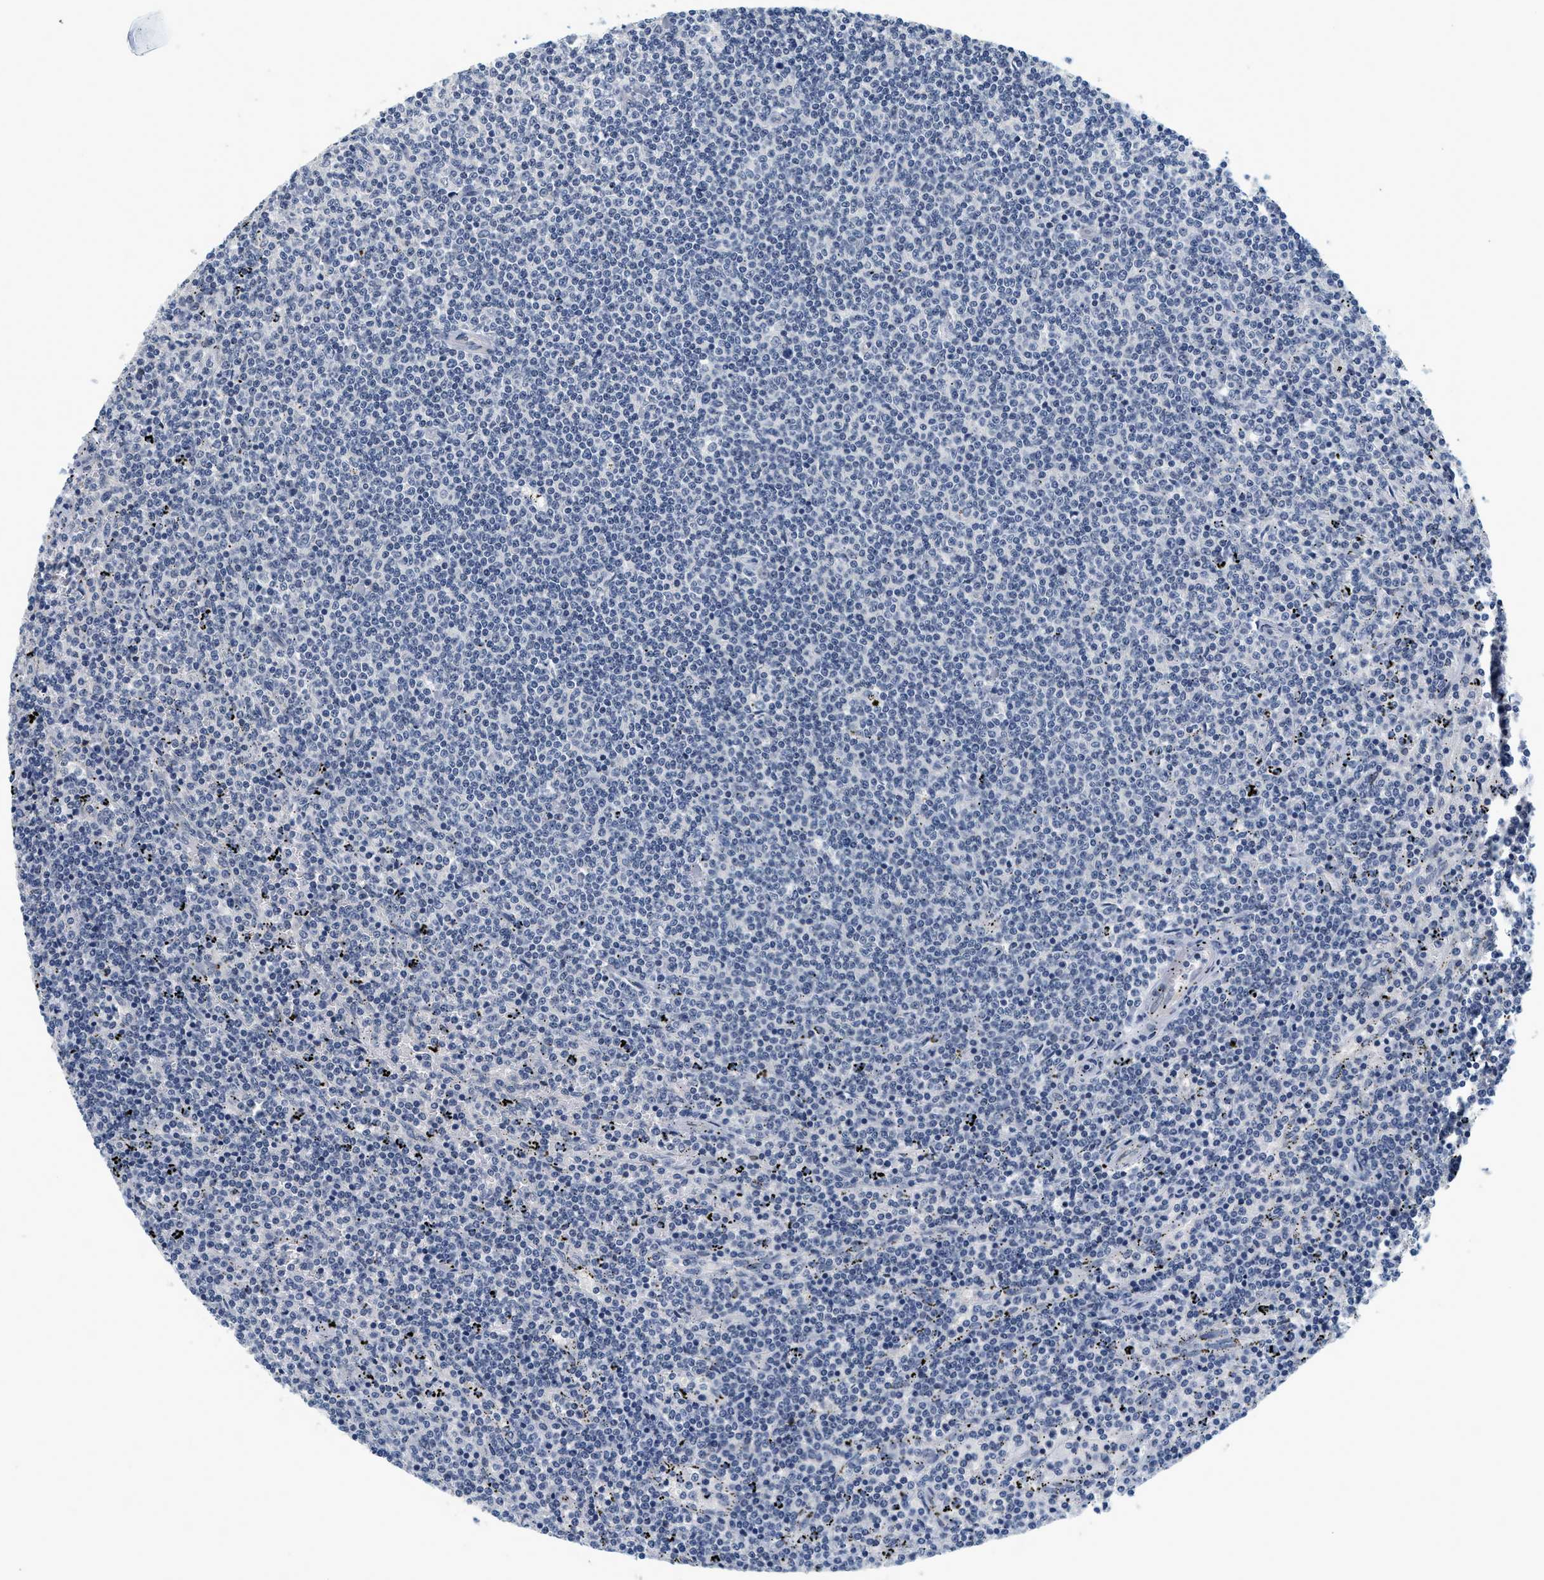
{"staining": {"intensity": "negative", "quantity": "none", "location": "none"}, "tissue": "lymphoma", "cell_type": "Tumor cells", "image_type": "cancer", "snomed": [{"axis": "morphology", "description": "Malignant lymphoma, non-Hodgkin's type, Low grade"}, {"axis": "topography", "description": "Spleen"}], "caption": "Photomicrograph shows no significant protein staining in tumor cells of malignant lymphoma, non-Hodgkin's type (low-grade).", "gene": "MZF1", "patient": {"sex": "female", "age": 50}}